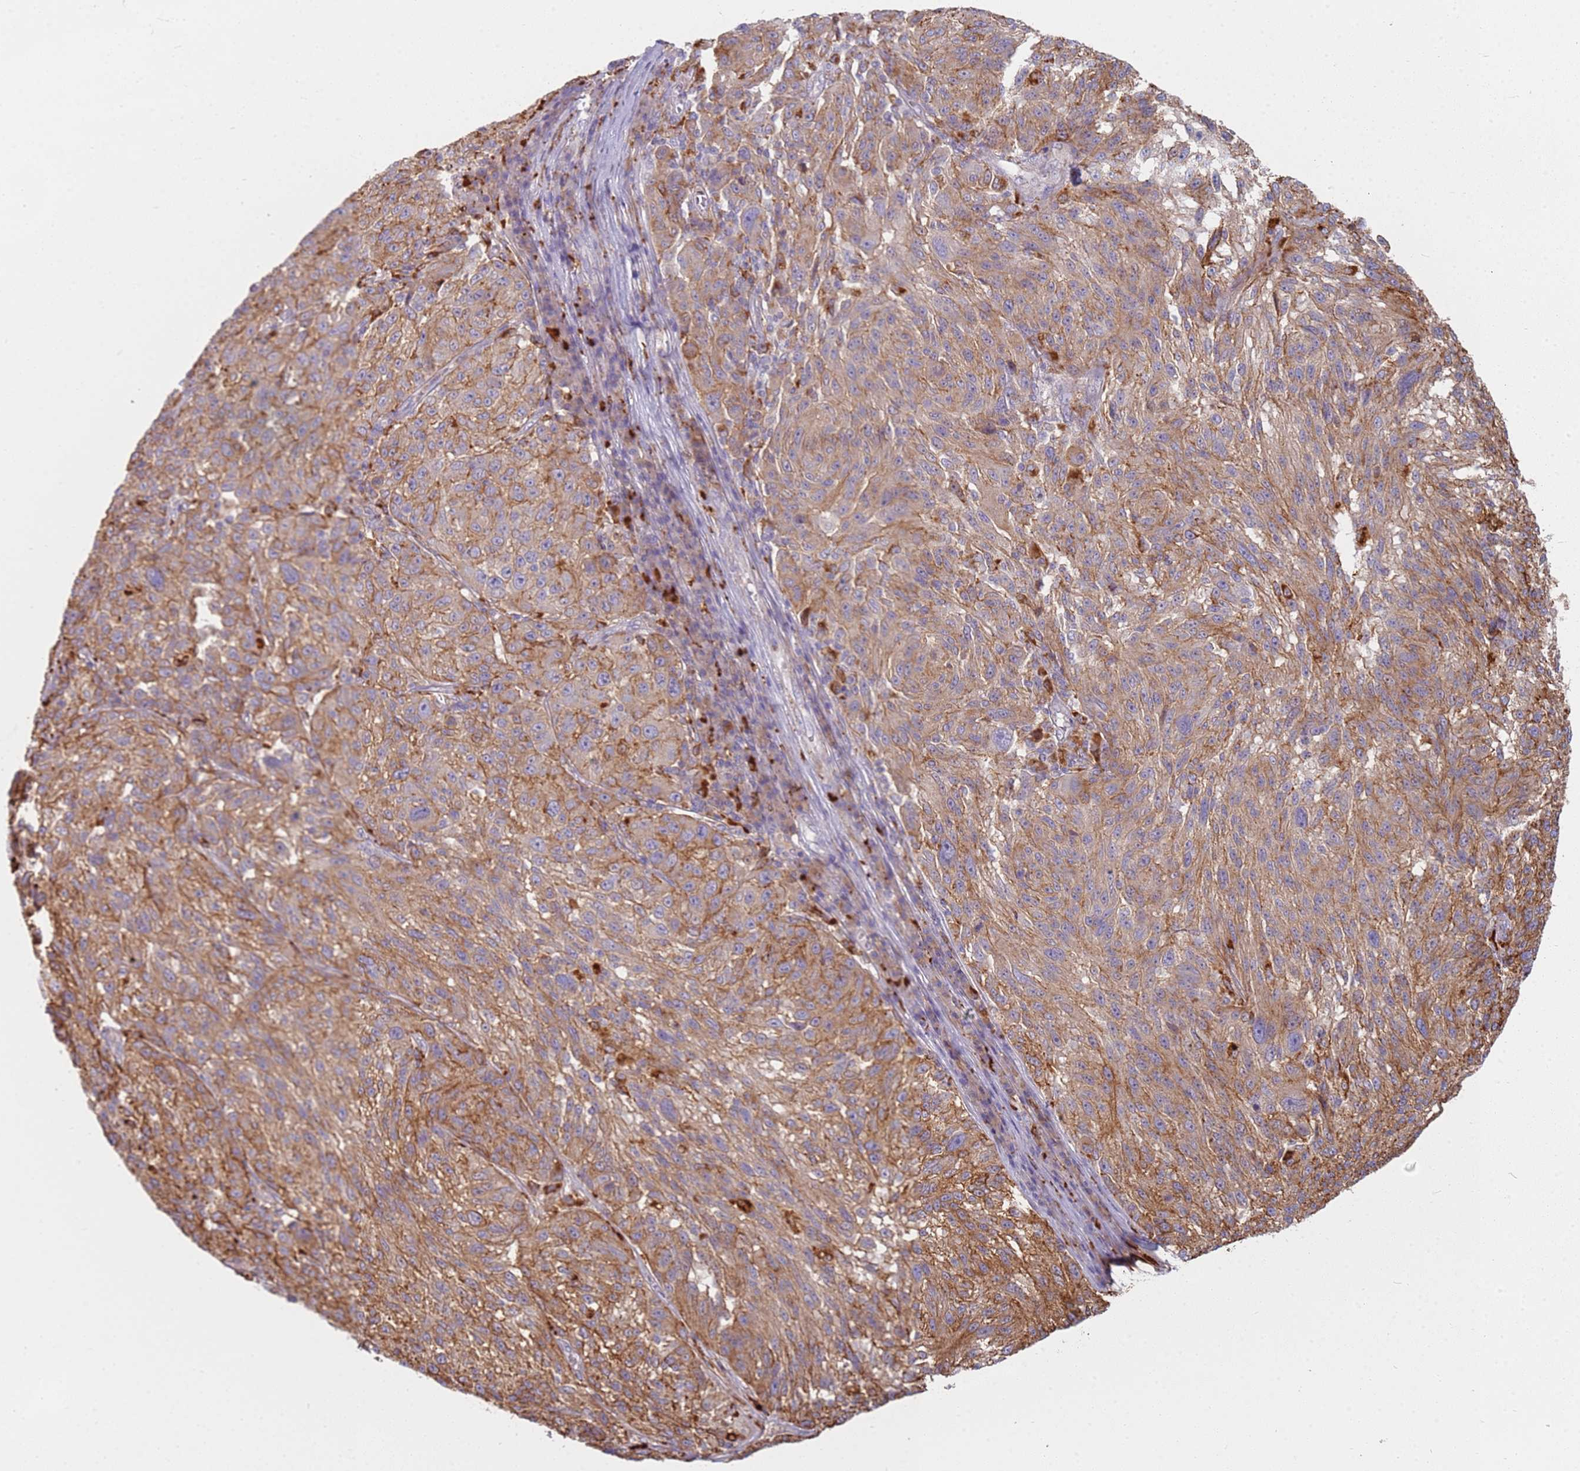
{"staining": {"intensity": "moderate", "quantity": ">75%", "location": "cytoplasmic/membranous"}, "tissue": "melanoma", "cell_type": "Tumor cells", "image_type": "cancer", "snomed": [{"axis": "morphology", "description": "Malignant melanoma, NOS"}, {"axis": "topography", "description": "Skin"}], "caption": "Protein positivity by IHC reveals moderate cytoplasmic/membranous expression in approximately >75% of tumor cells in malignant melanoma. The staining is performed using DAB brown chromogen to label protein expression. The nuclei are counter-stained blue using hematoxylin.", "gene": "TMEM229B", "patient": {"sex": "male", "age": 53}}